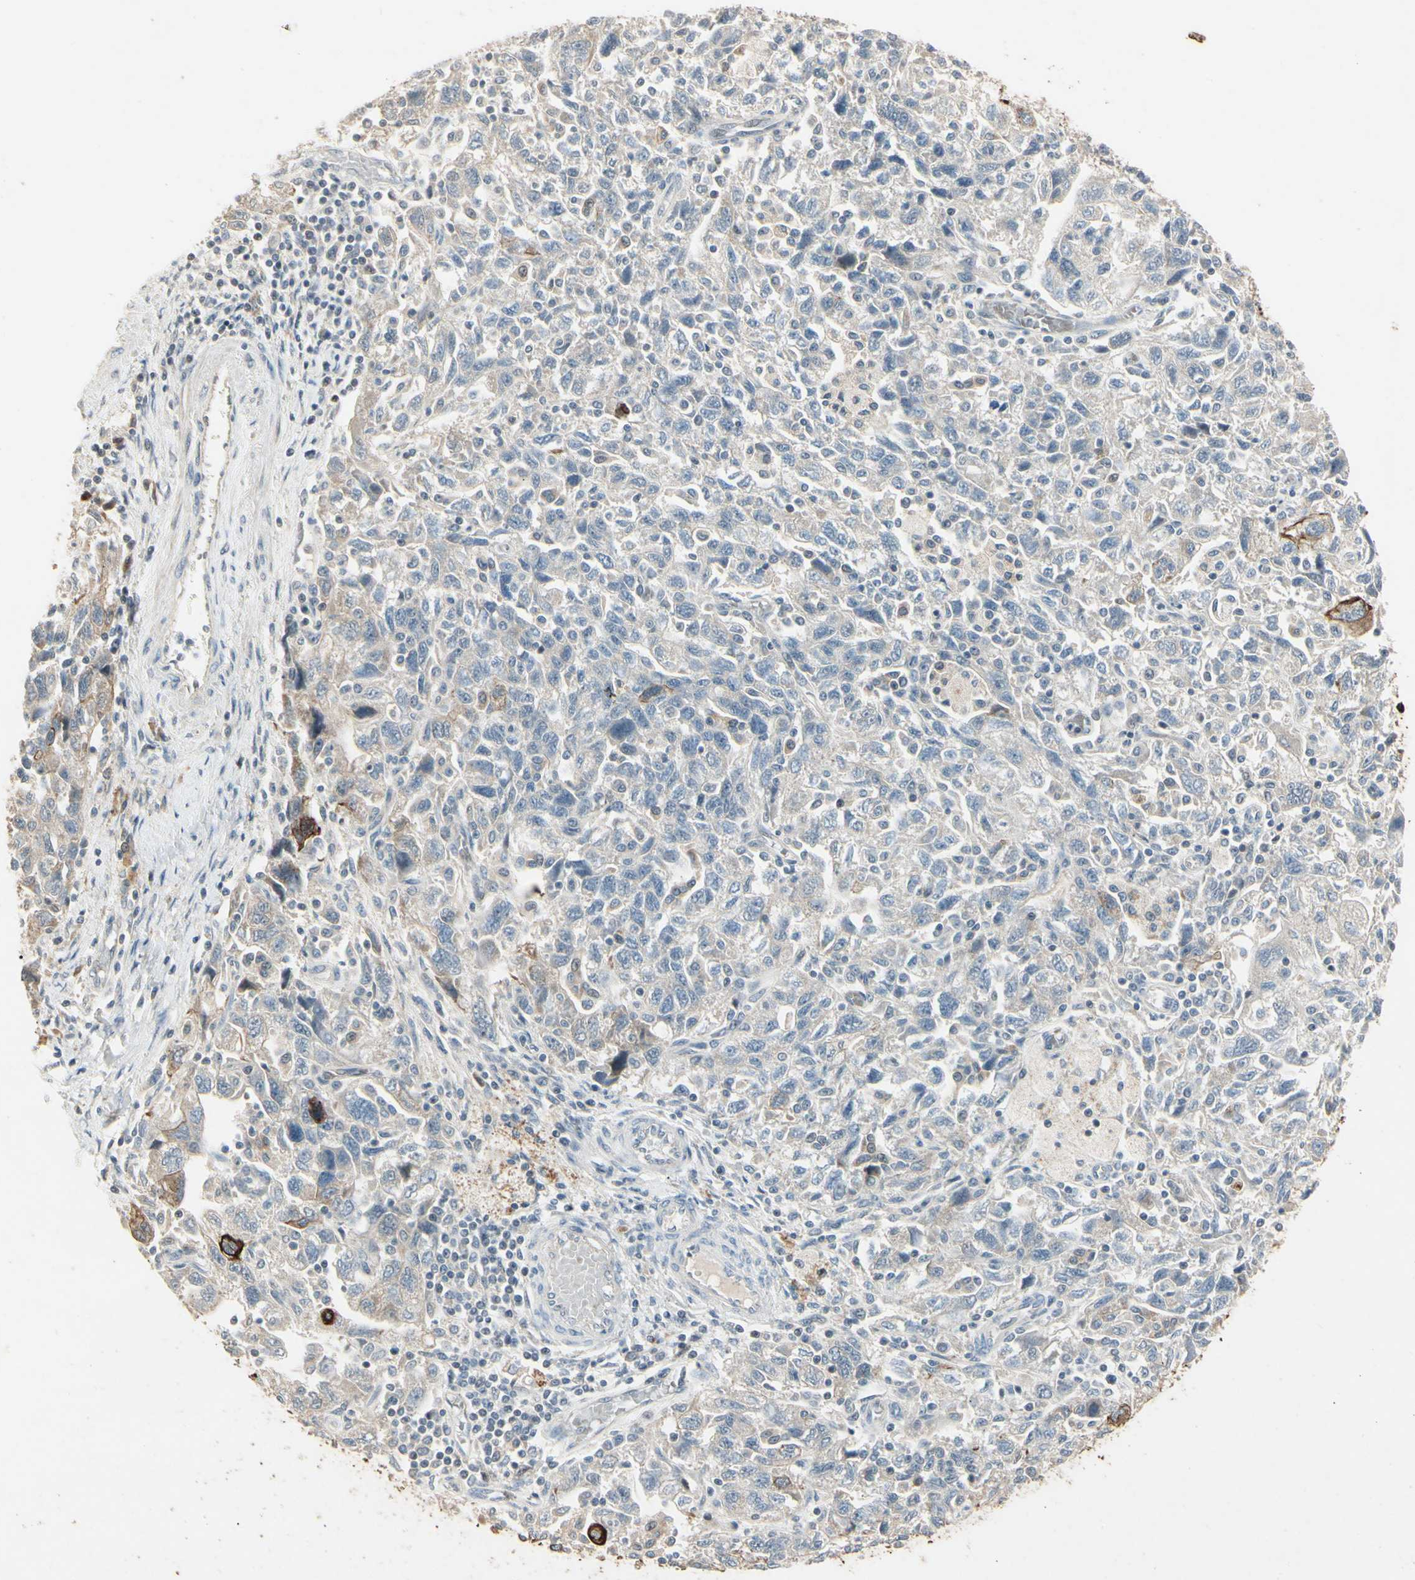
{"staining": {"intensity": "moderate", "quantity": "<25%", "location": "cytoplasmic/membranous"}, "tissue": "ovarian cancer", "cell_type": "Tumor cells", "image_type": "cancer", "snomed": [{"axis": "morphology", "description": "Carcinoma, NOS"}, {"axis": "morphology", "description": "Cystadenocarcinoma, serous, NOS"}, {"axis": "topography", "description": "Ovary"}], "caption": "This micrograph displays ovarian cancer (serous cystadenocarcinoma) stained with IHC to label a protein in brown. The cytoplasmic/membranous of tumor cells show moderate positivity for the protein. Nuclei are counter-stained blue.", "gene": "SKIL", "patient": {"sex": "female", "age": 69}}